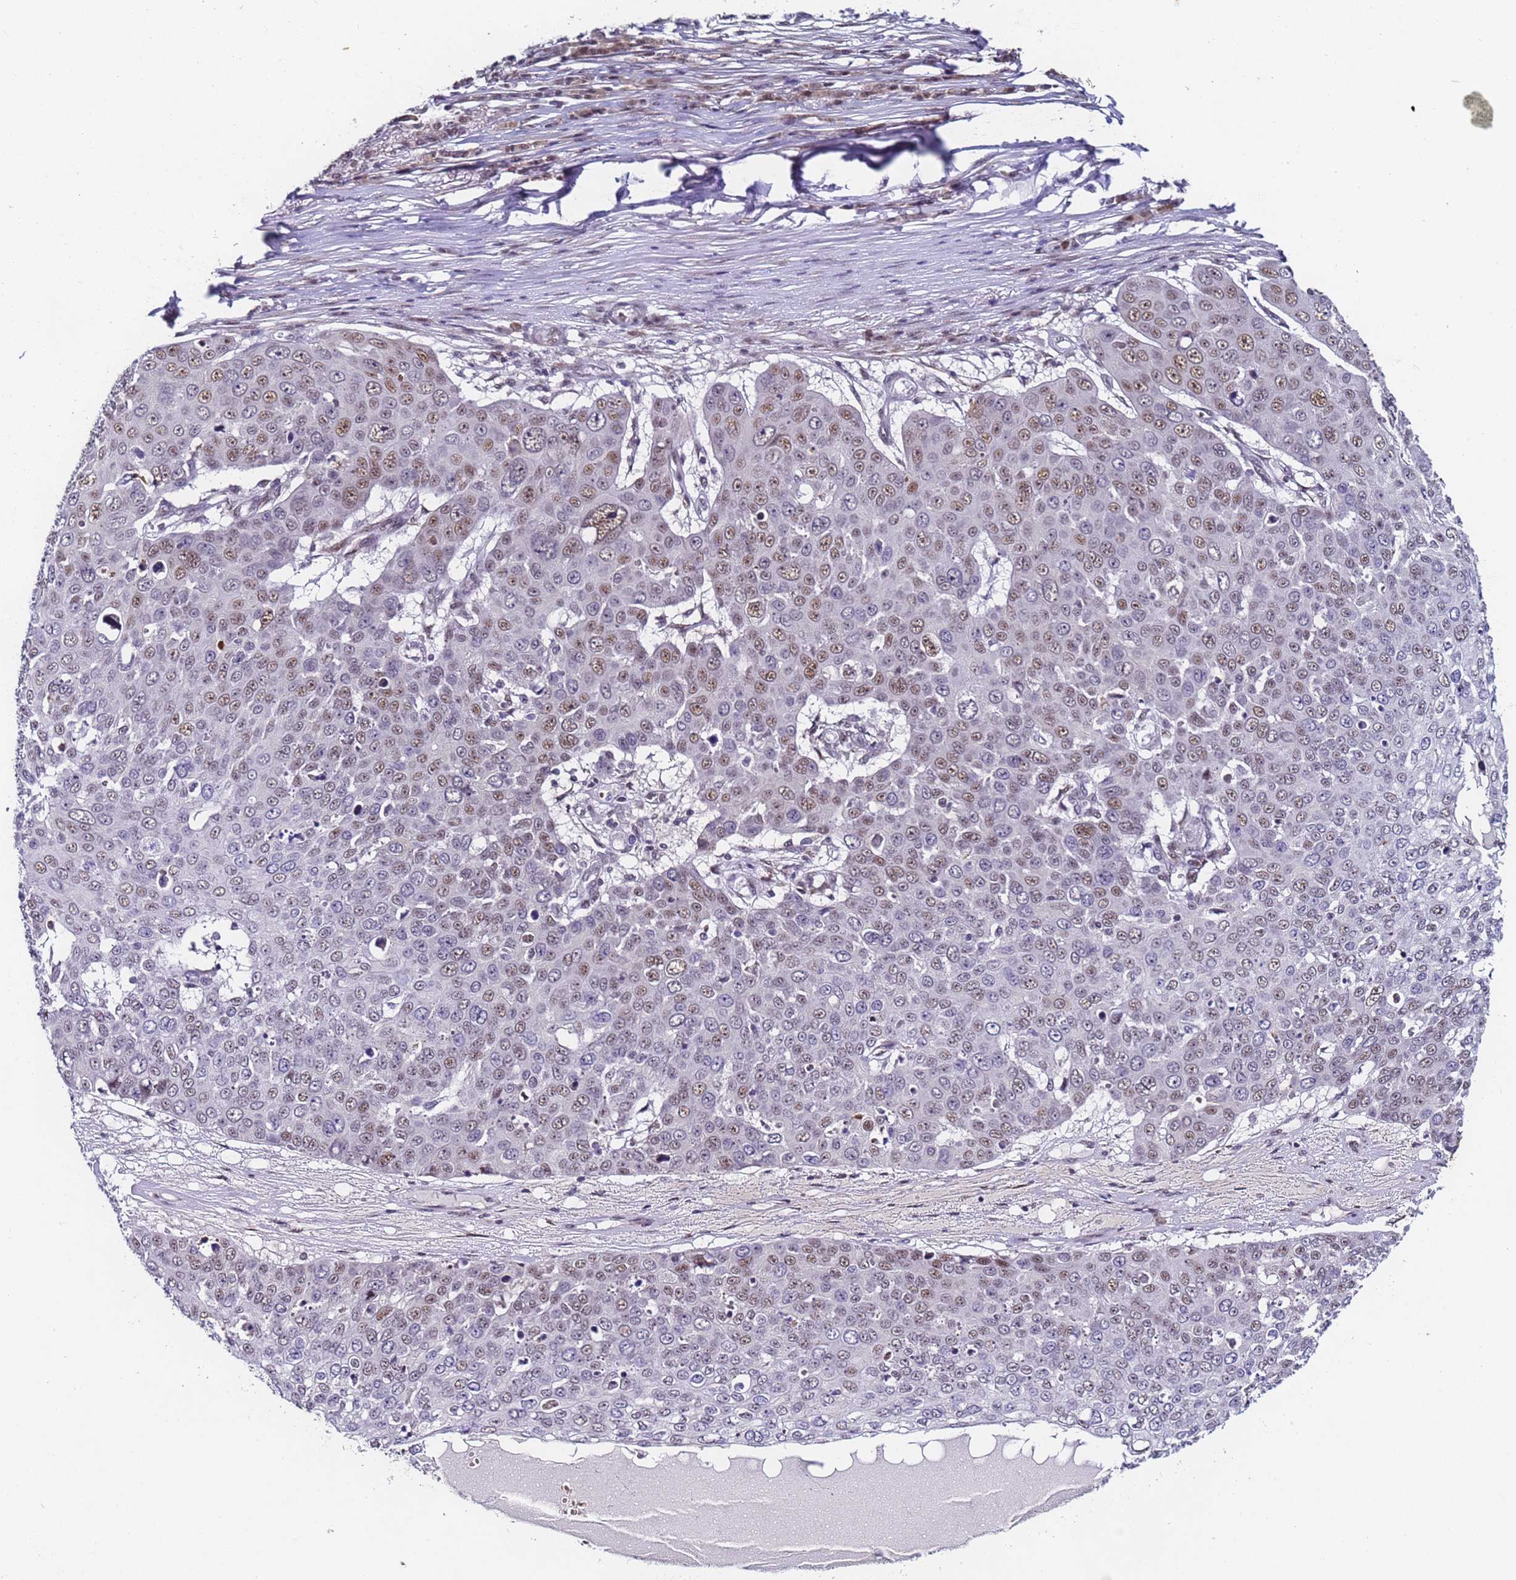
{"staining": {"intensity": "moderate", "quantity": ">75%", "location": "nuclear"}, "tissue": "skin cancer", "cell_type": "Tumor cells", "image_type": "cancer", "snomed": [{"axis": "morphology", "description": "Squamous cell carcinoma, NOS"}, {"axis": "topography", "description": "Skin"}], "caption": "Immunohistochemistry staining of skin squamous cell carcinoma, which shows medium levels of moderate nuclear staining in approximately >75% of tumor cells indicating moderate nuclear protein staining. The staining was performed using DAB (3,3'-diaminobenzidine) (brown) for protein detection and nuclei were counterstained in hematoxylin (blue).", "gene": "FNBP4", "patient": {"sex": "male", "age": 71}}